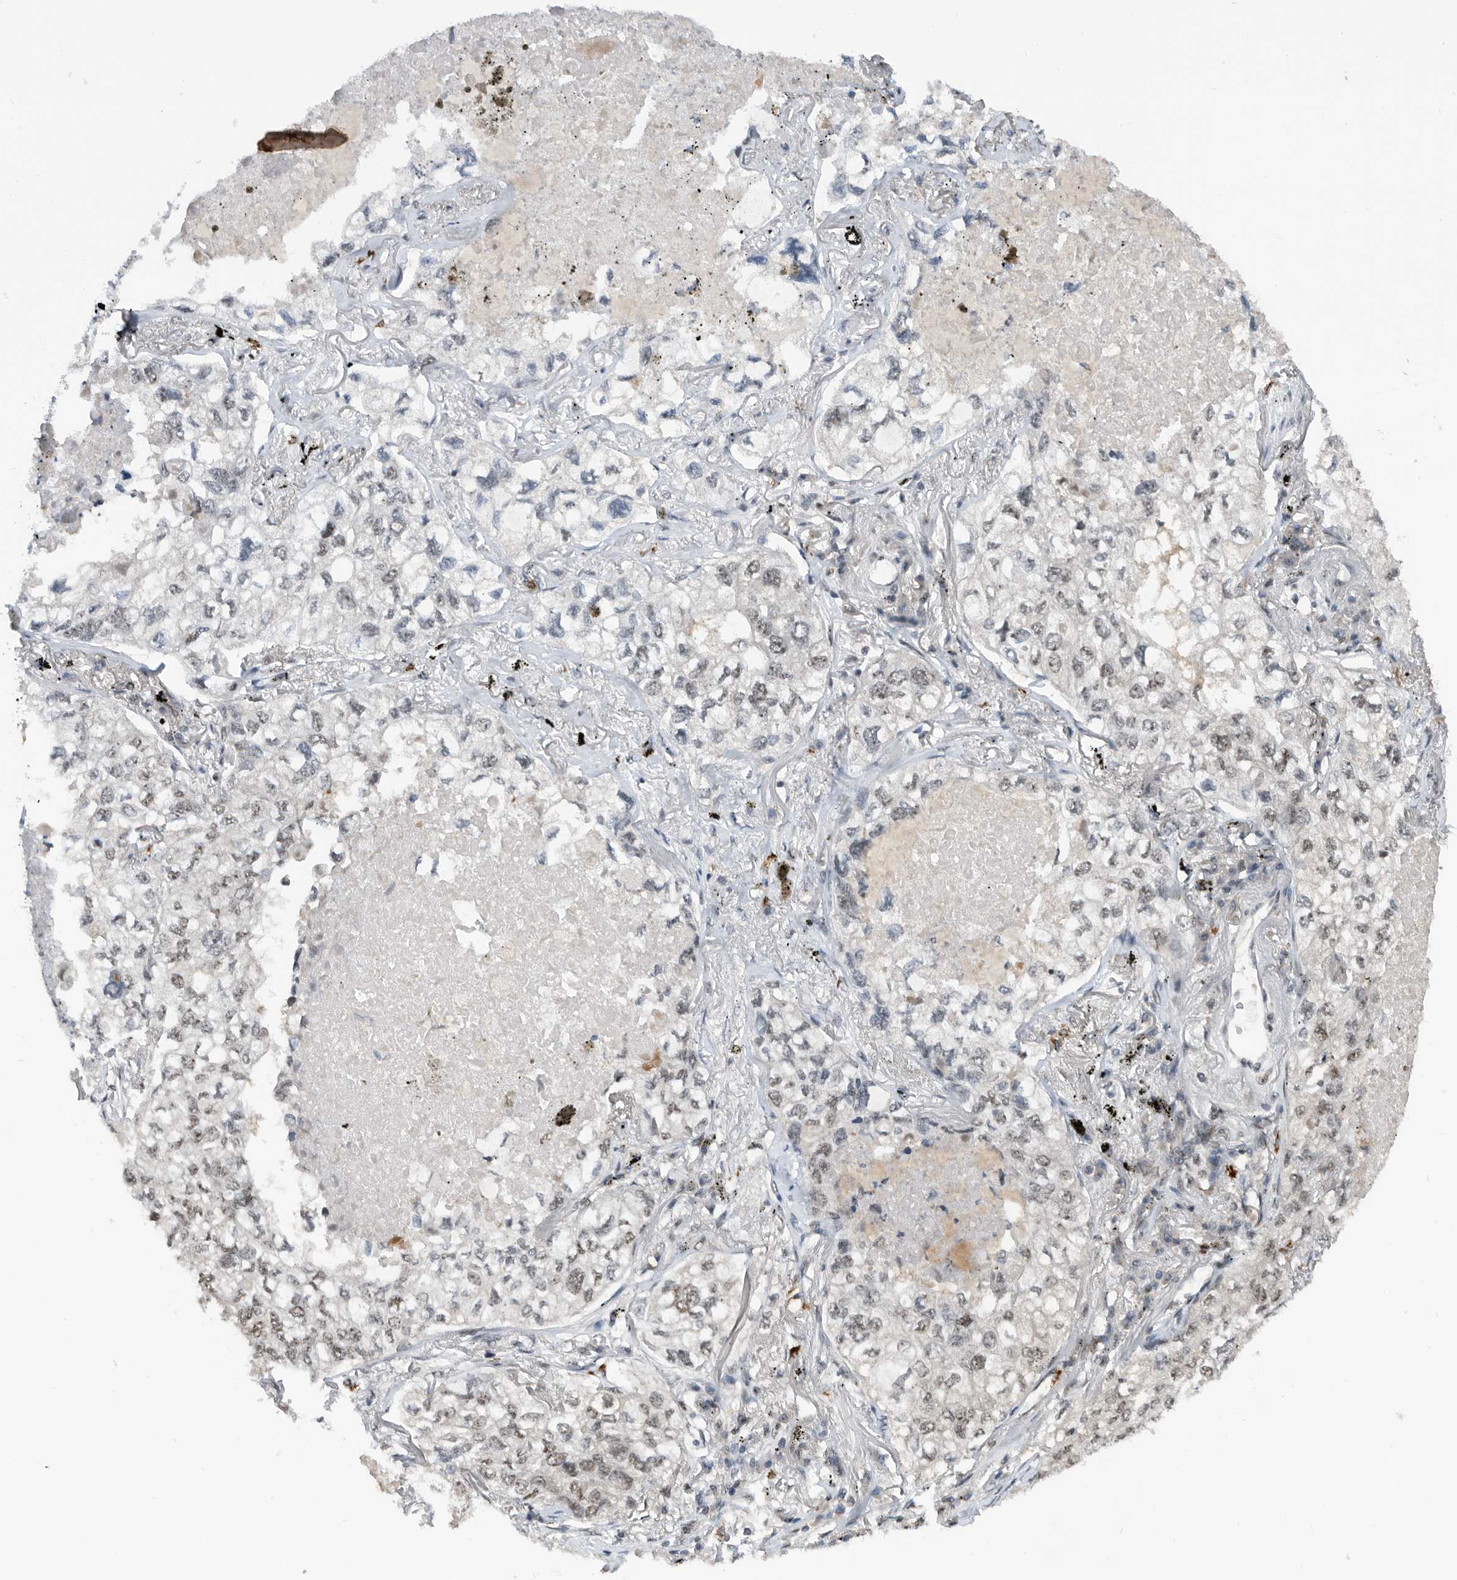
{"staining": {"intensity": "weak", "quantity": "<25%", "location": "nuclear"}, "tissue": "lung cancer", "cell_type": "Tumor cells", "image_type": "cancer", "snomed": [{"axis": "morphology", "description": "Adenocarcinoma, NOS"}, {"axis": "topography", "description": "Lung"}], "caption": "Immunohistochemistry histopathology image of neoplastic tissue: human lung cancer (adenocarcinoma) stained with DAB (3,3'-diaminobenzidine) reveals no significant protein staining in tumor cells.", "gene": "ZNF260", "patient": {"sex": "male", "age": 65}}